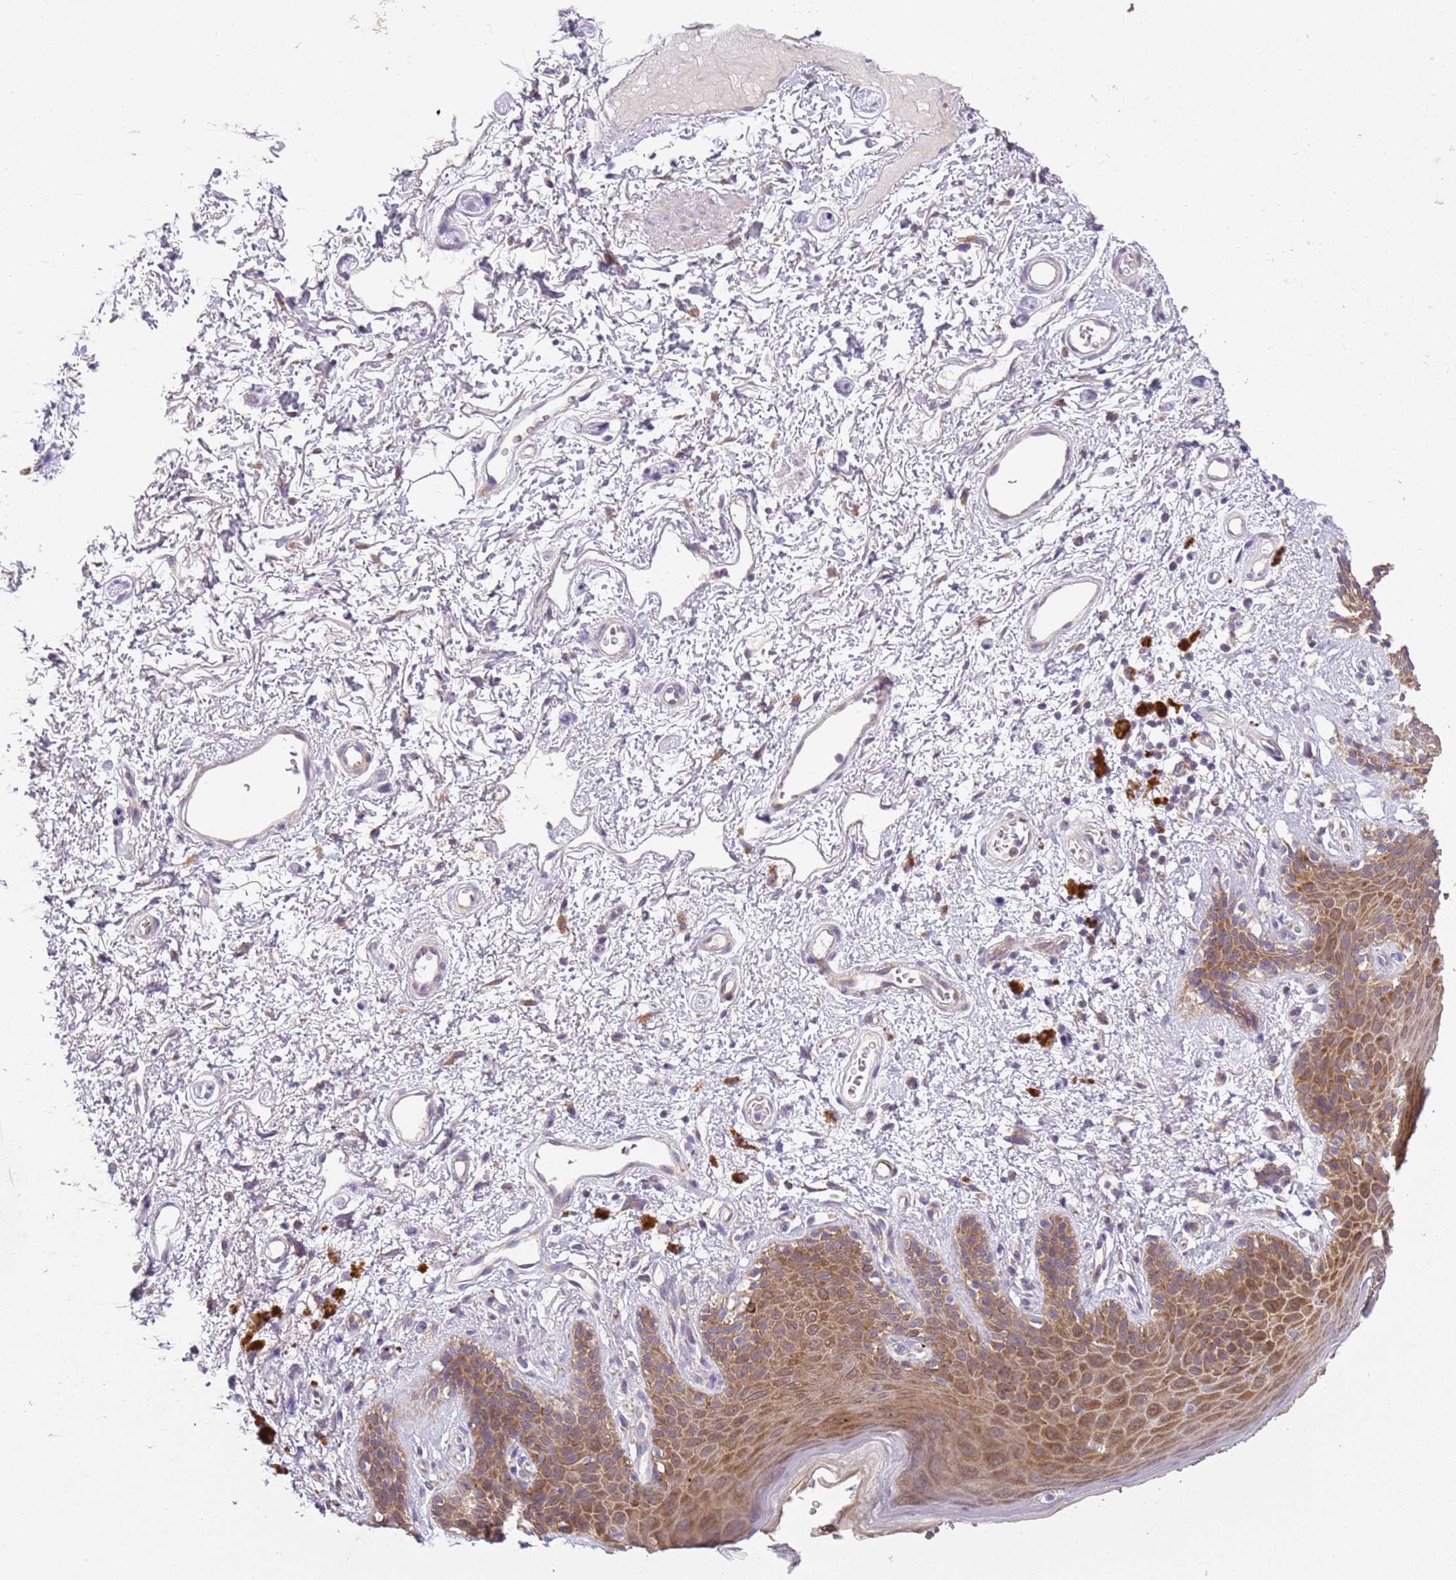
{"staining": {"intensity": "moderate", "quantity": ">75%", "location": "cytoplasmic/membranous"}, "tissue": "skin", "cell_type": "Epidermal cells", "image_type": "normal", "snomed": [{"axis": "morphology", "description": "Normal tissue, NOS"}, {"axis": "topography", "description": "Anal"}], "caption": "The immunohistochemical stain labels moderate cytoplasmic/membranous staining in epidermal cells of benign skin.", "gene": "RPS28", "patient": {"sex": "female", "age": 46}}